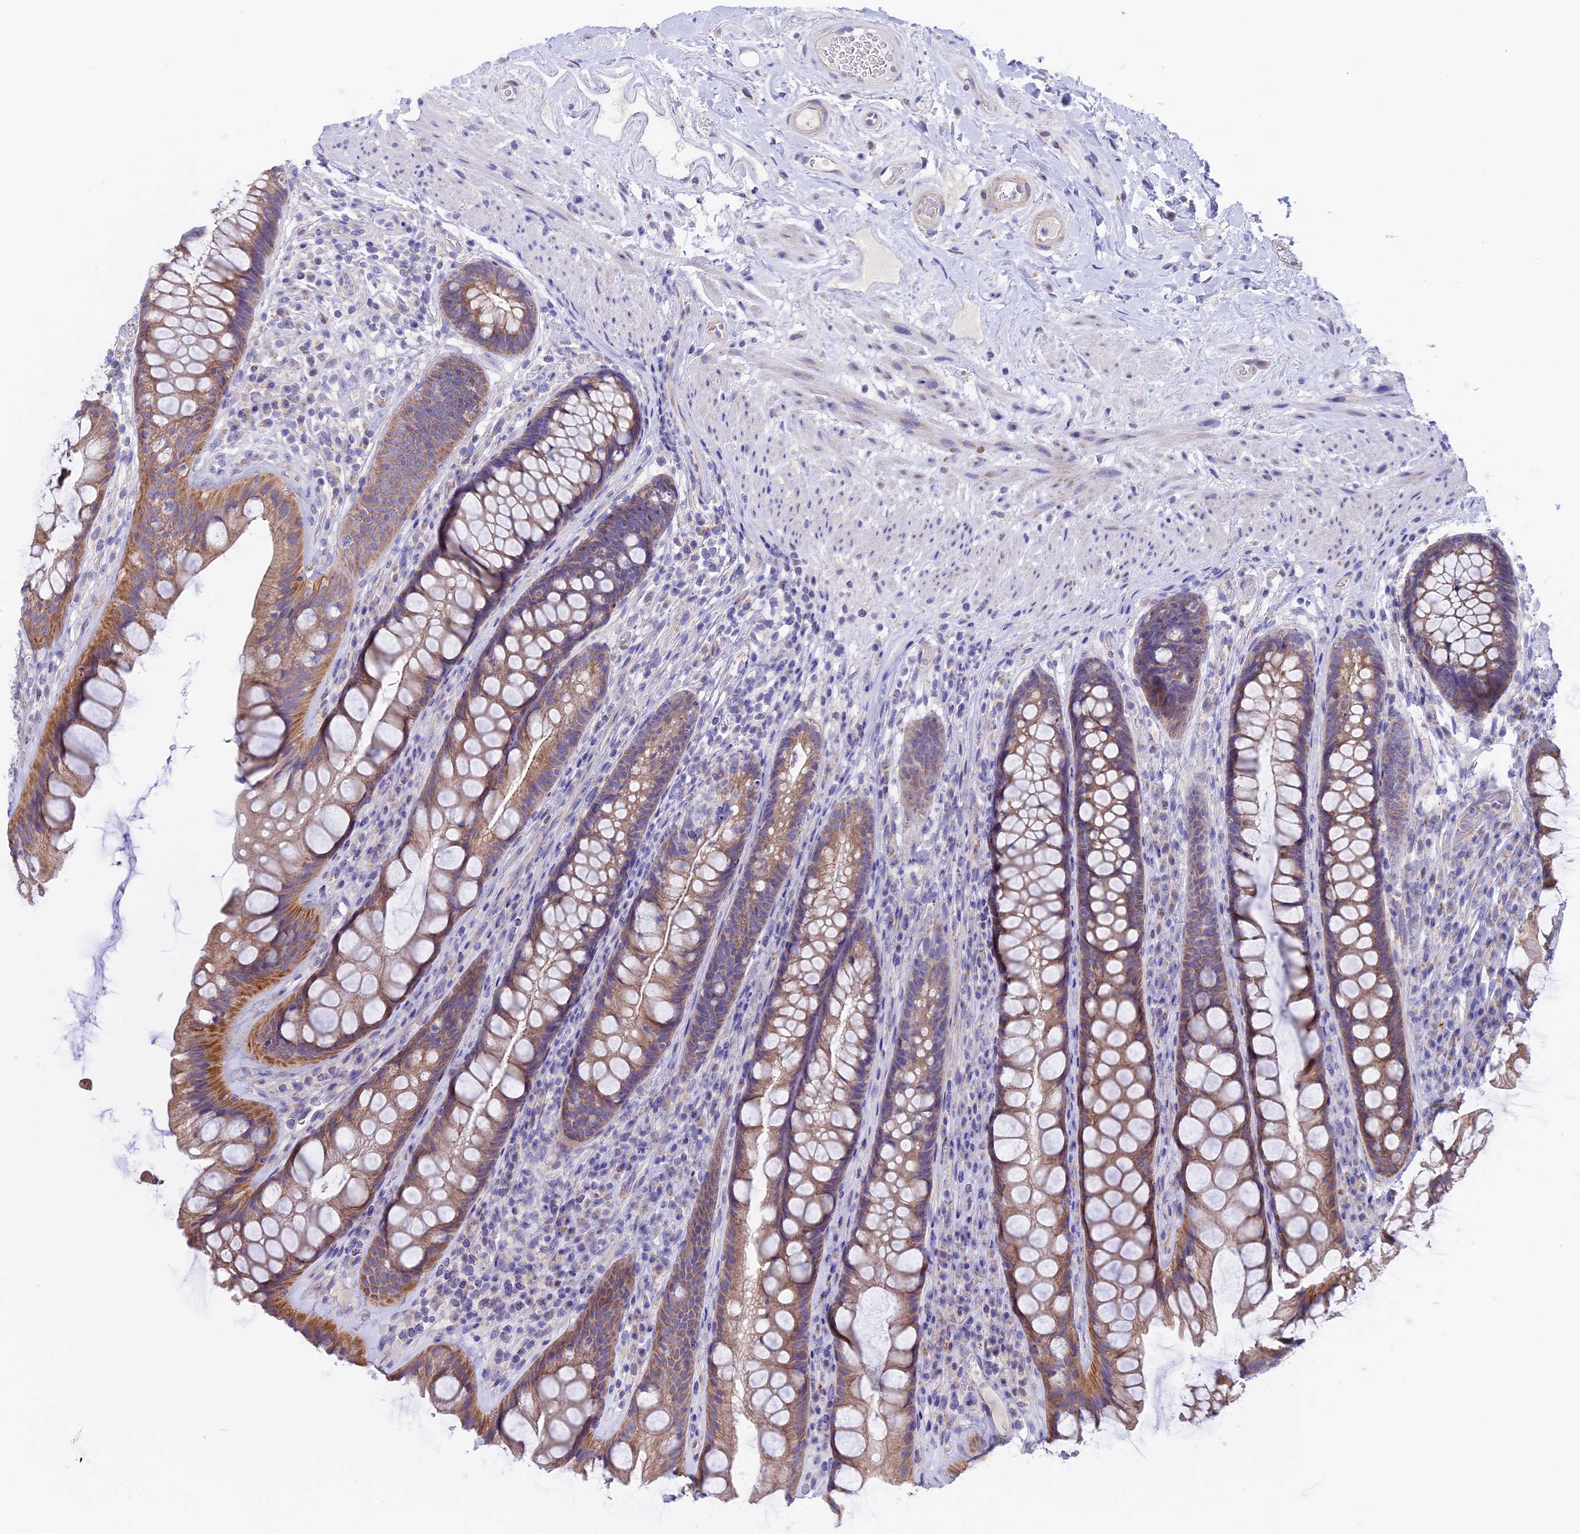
{"staining": {"intensity": "moderate", "quantity": ">75%", "location": "cytoplasmic/membranous"}, "tissue": "rectum", "cell_type": "Glandular cells", "image_type": "normal", "snomed": [{"axis": "morphology", "description": "Normal tissue, NOS"}, {"axis": "topography", "description": "Rectum"}], "caption": "Glandular cells show medium levels of moderate cytoplasmic/membranous staining in about >75% of cells in unremarkable rectum. Nuclei are stained in blue.", "gene": "ETFDH", "patient": {"sex": "male", "age": 74}}